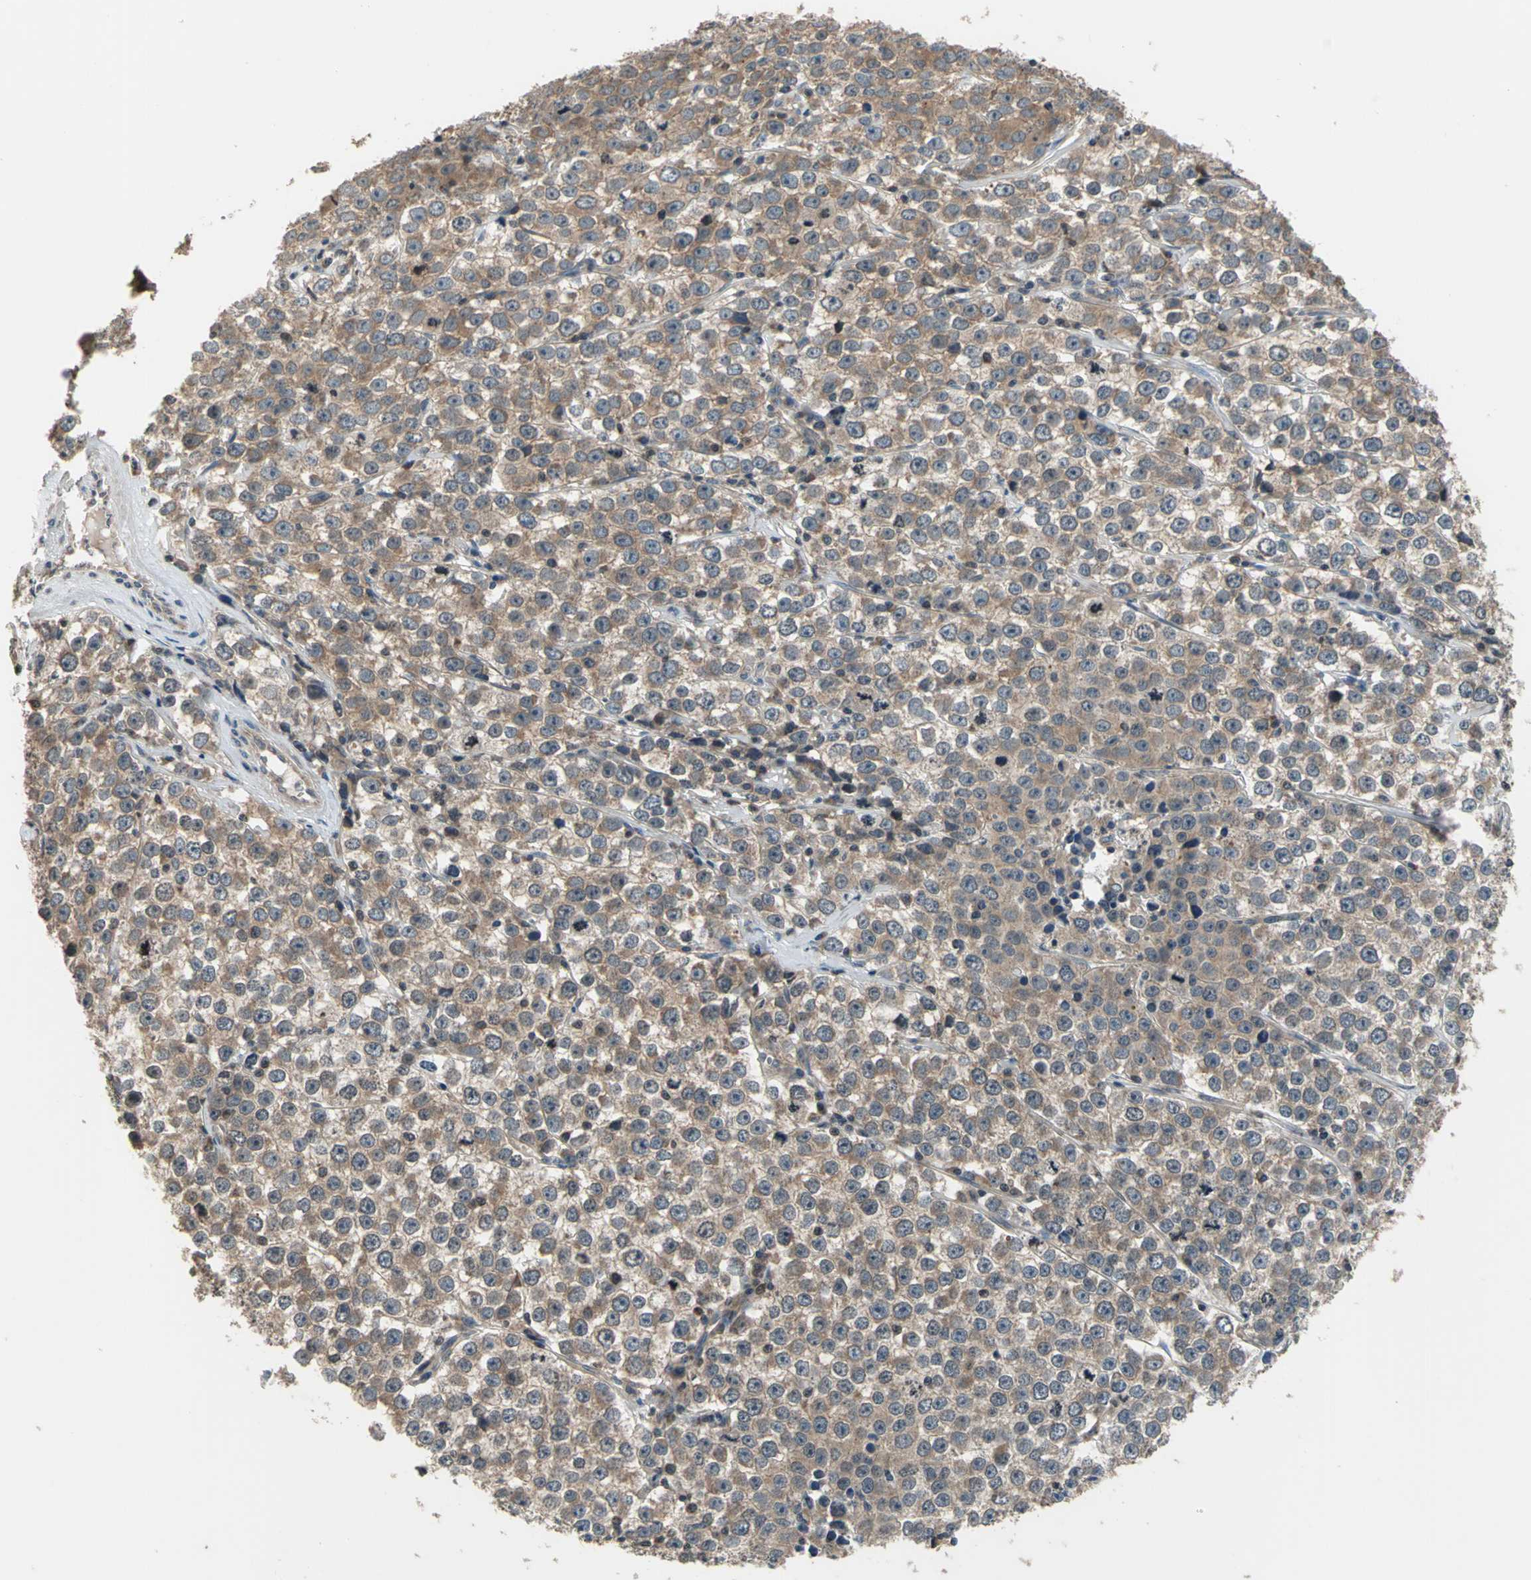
{"staining": {"intensity": "moderate", "quantity": ">75%", "location": "cytoplasmic/membranous"}, "tissue": "testis cancer", "cell_type": "Tumor cells", "image_type": "cancer", "snomed": [{"axis": "morphology", "description": "Seminoma, NOS"}, {"axis": "morphology", "description": "Carcinoma, Embryonal, NOS"}, {"axis": "topography", "description": "Testis"}], "caption": "Protein staining of testis cancer tissue displays moderate cytoplasmic/membranous staining in approximately >75% of tumor cells.", "gene": "TRAK1", "patient": {"sex": "male", "age": 52}}